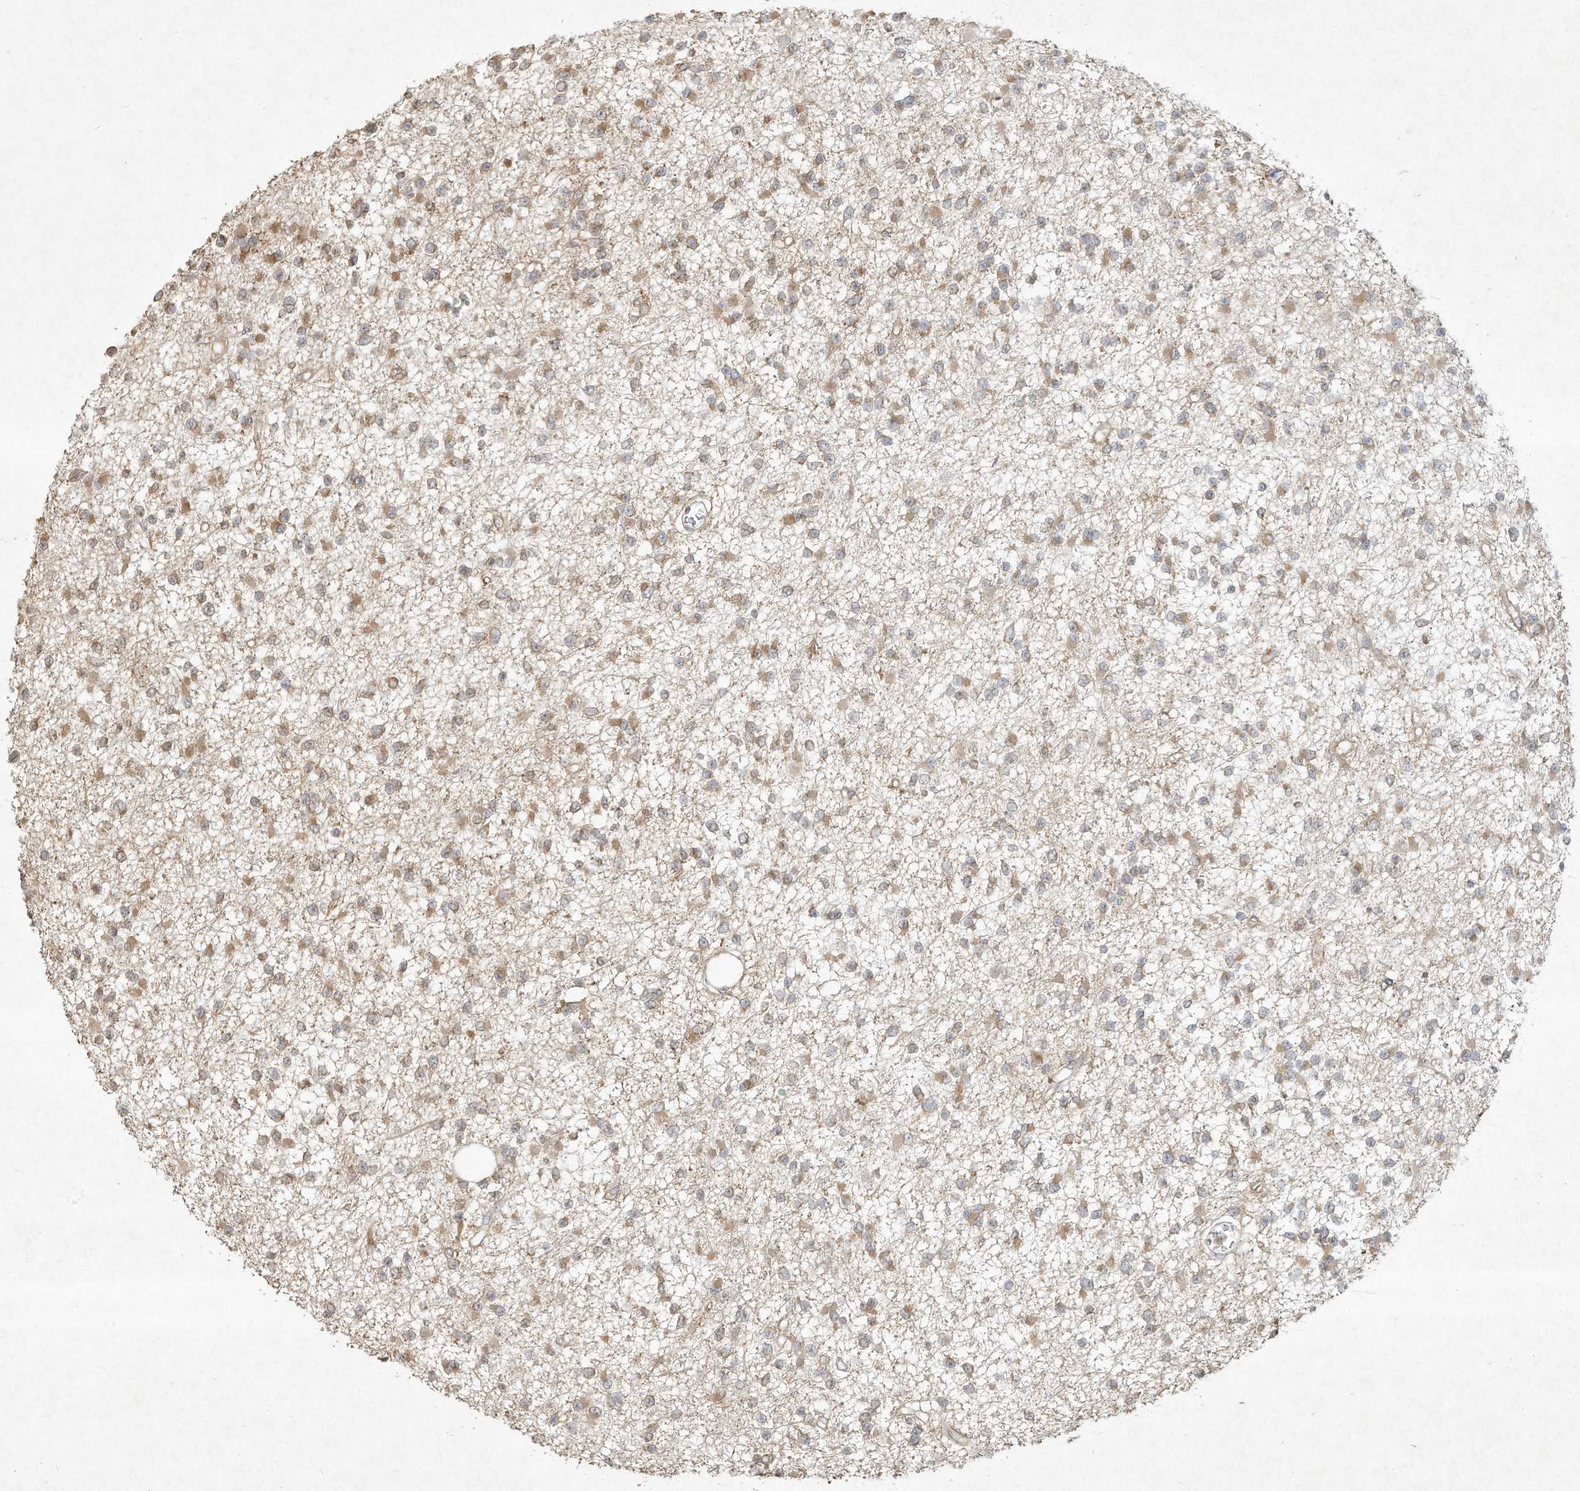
{"staining": {"intensity": "moderate", "quantity": "25%-75%", "location": "cytoplasmic/membranous"}, "tissue": "glioma", "cell_type": "Tumor cells", "image_type": "cancer", "snomed": [{"axis": "morphology", "description": "Glioma, malignant, Low grade"}, {"axis": "topography", "description": "Brain"}], "caption": "Human malignant low-grade glioma stained with a brown dye reveals moderate cytoplasmic/membranous positive expression in about 25%-75% of tumor cells.", "gene": "DYNC1I2", "patient": {"sex": "female", "age": 22}}